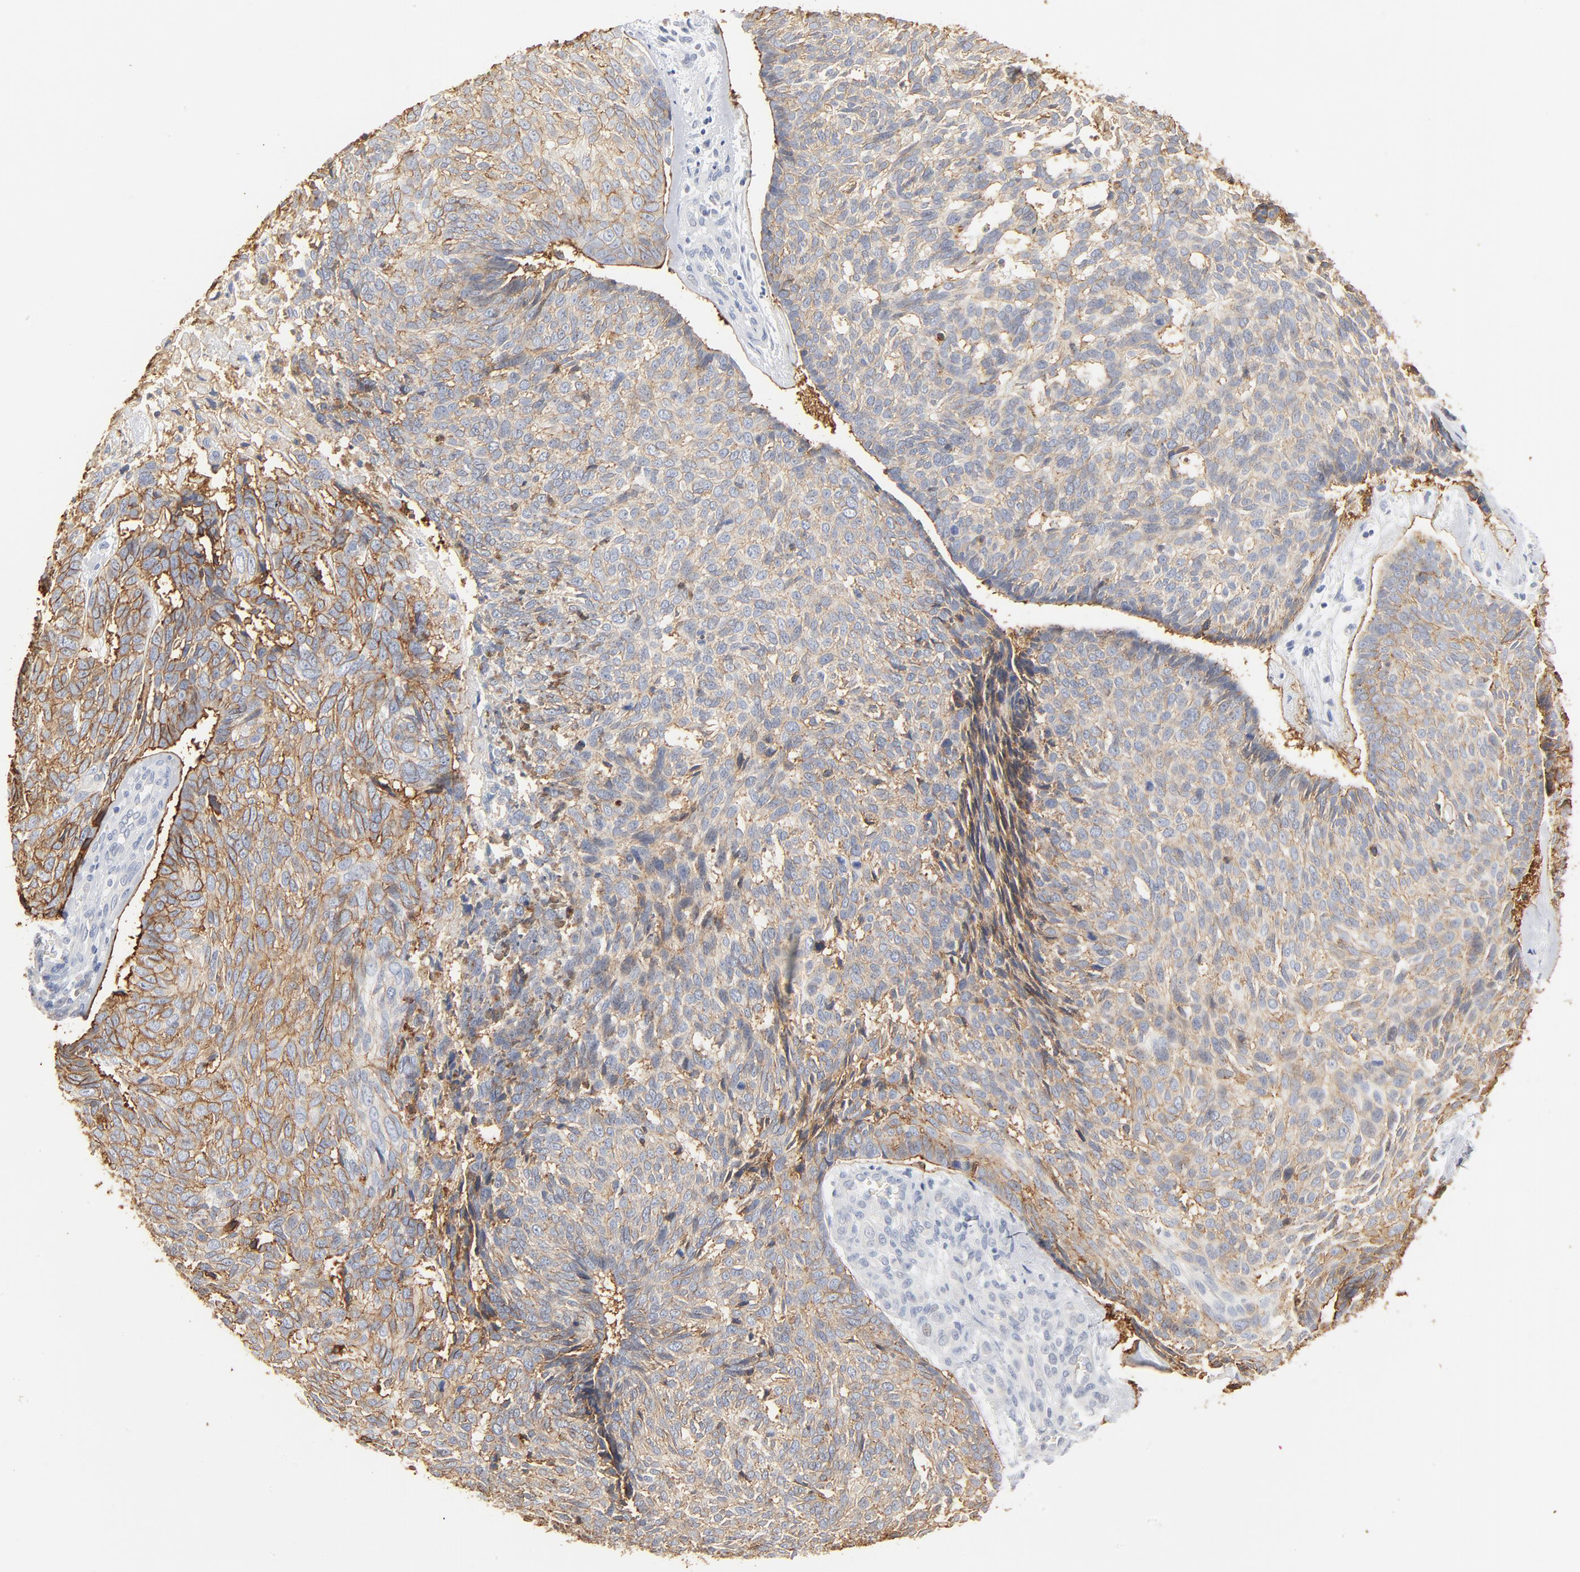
{"staining": {"intensity": "weak", "quantity": ">75%", "location": "cytoplasmic/membranous"}, "tissue": "skin cancer", "cell_type": "Tumor cells", "image_type": "cancer", "snomed": [{"axis": "morphology", "description": "Basal cell carcinoma"}, {"axis": "topography", "description": "Skin"}], "caption": "Weak cytoplasmic/membranous protein staining is appreciated in approximately >75% of tumor cells in skin cancer (basal cell carcinoma).", "gene": "EPCAM", "patient": {"sex": "male", "age": 72}}